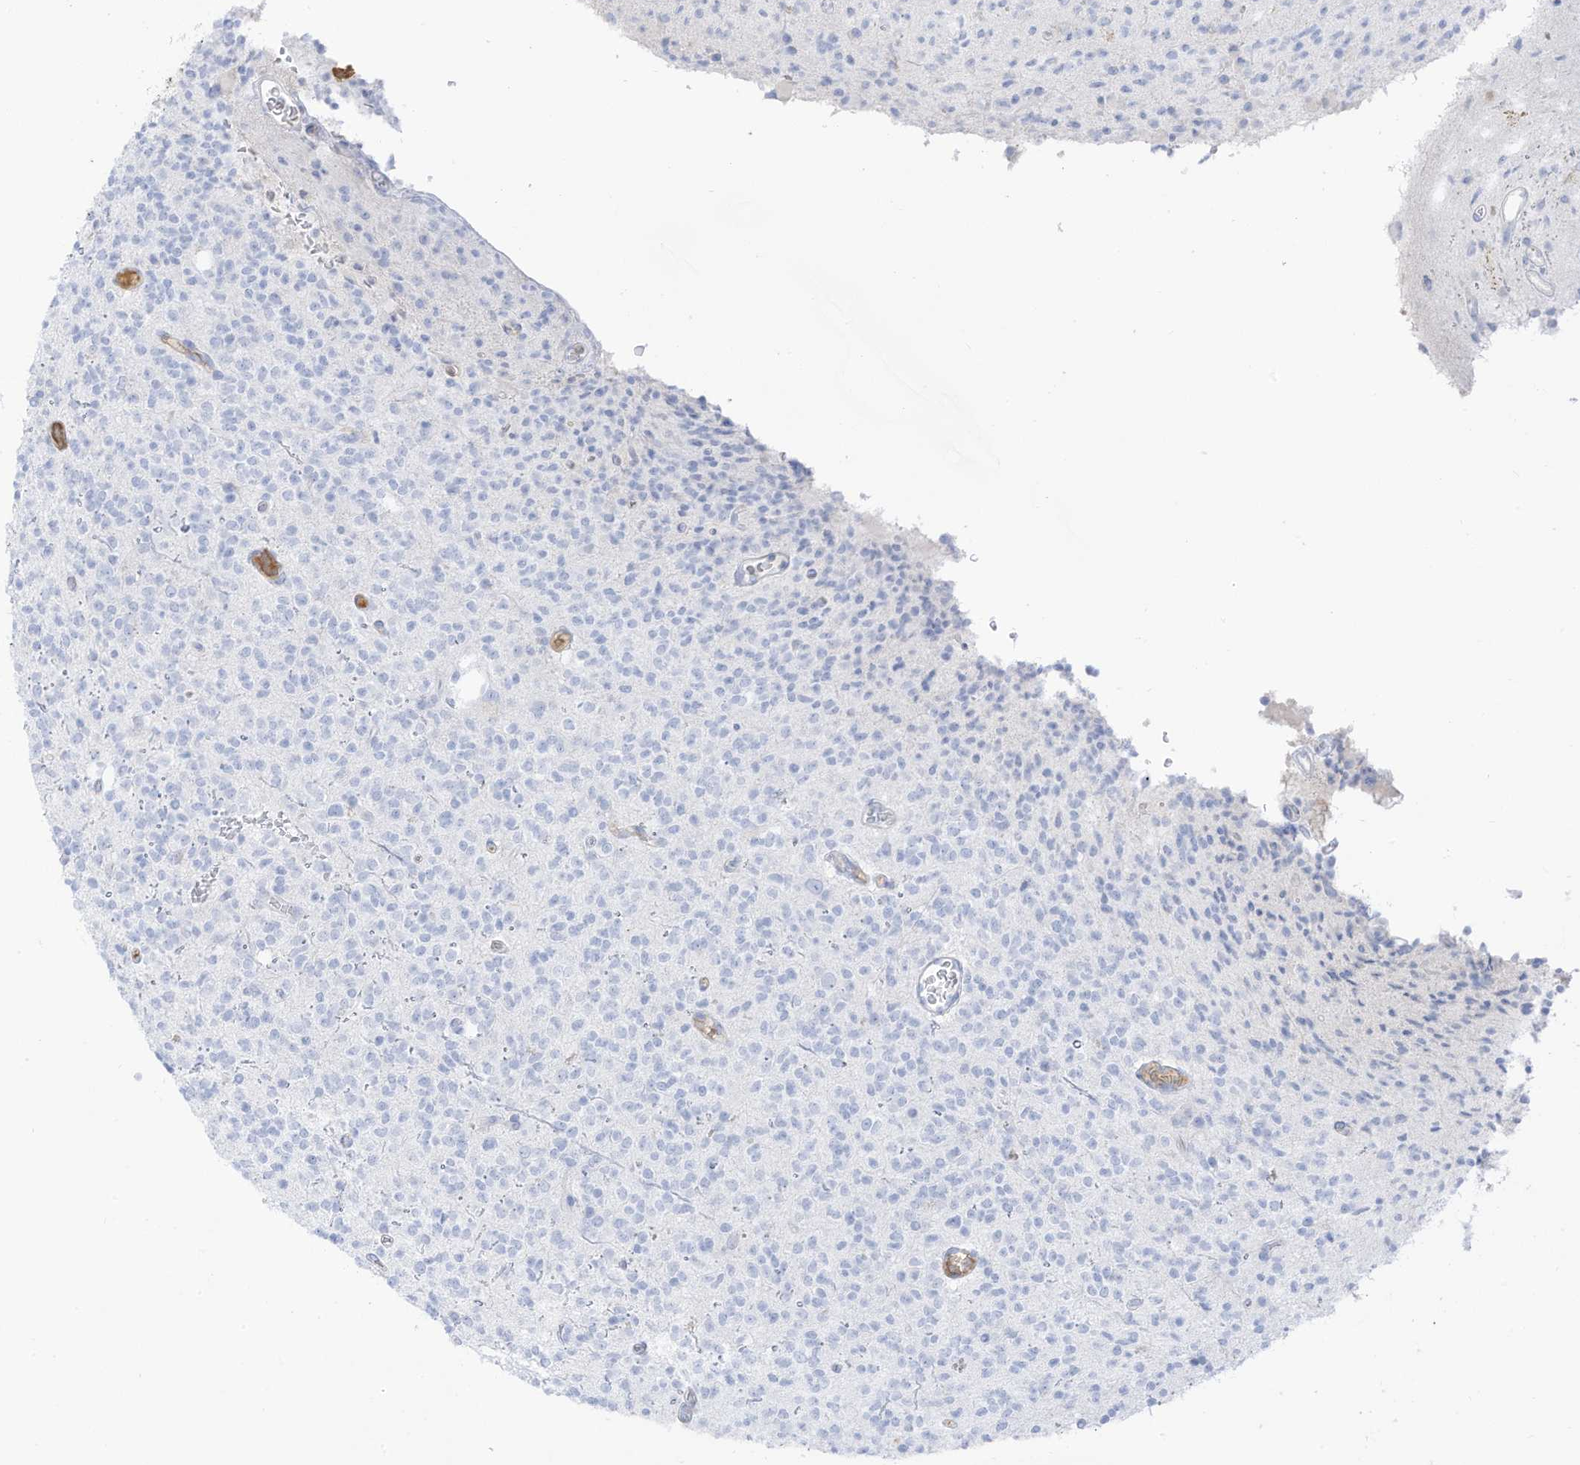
{"staining": {"intensity": "negative", "quantity": "none", "location": "none"}, "tissue": "glioma", "cell_type": "Tumor cells", "image_type": "cancer", "snomed": [{"axis": "morphology", "description": "Glioma, malignant, High grade"}, {"axis": "topography", "description": "Brain"}], "caption": "Protein analysis of malignant glioma (high-grade) reveals no significant positivity in tumor cells. (Brightfield microscopy of DAB immunohistochemistry at high magnification).", "gene": "HSD17B13", "patient": {"sex": "male", "age": 34}}